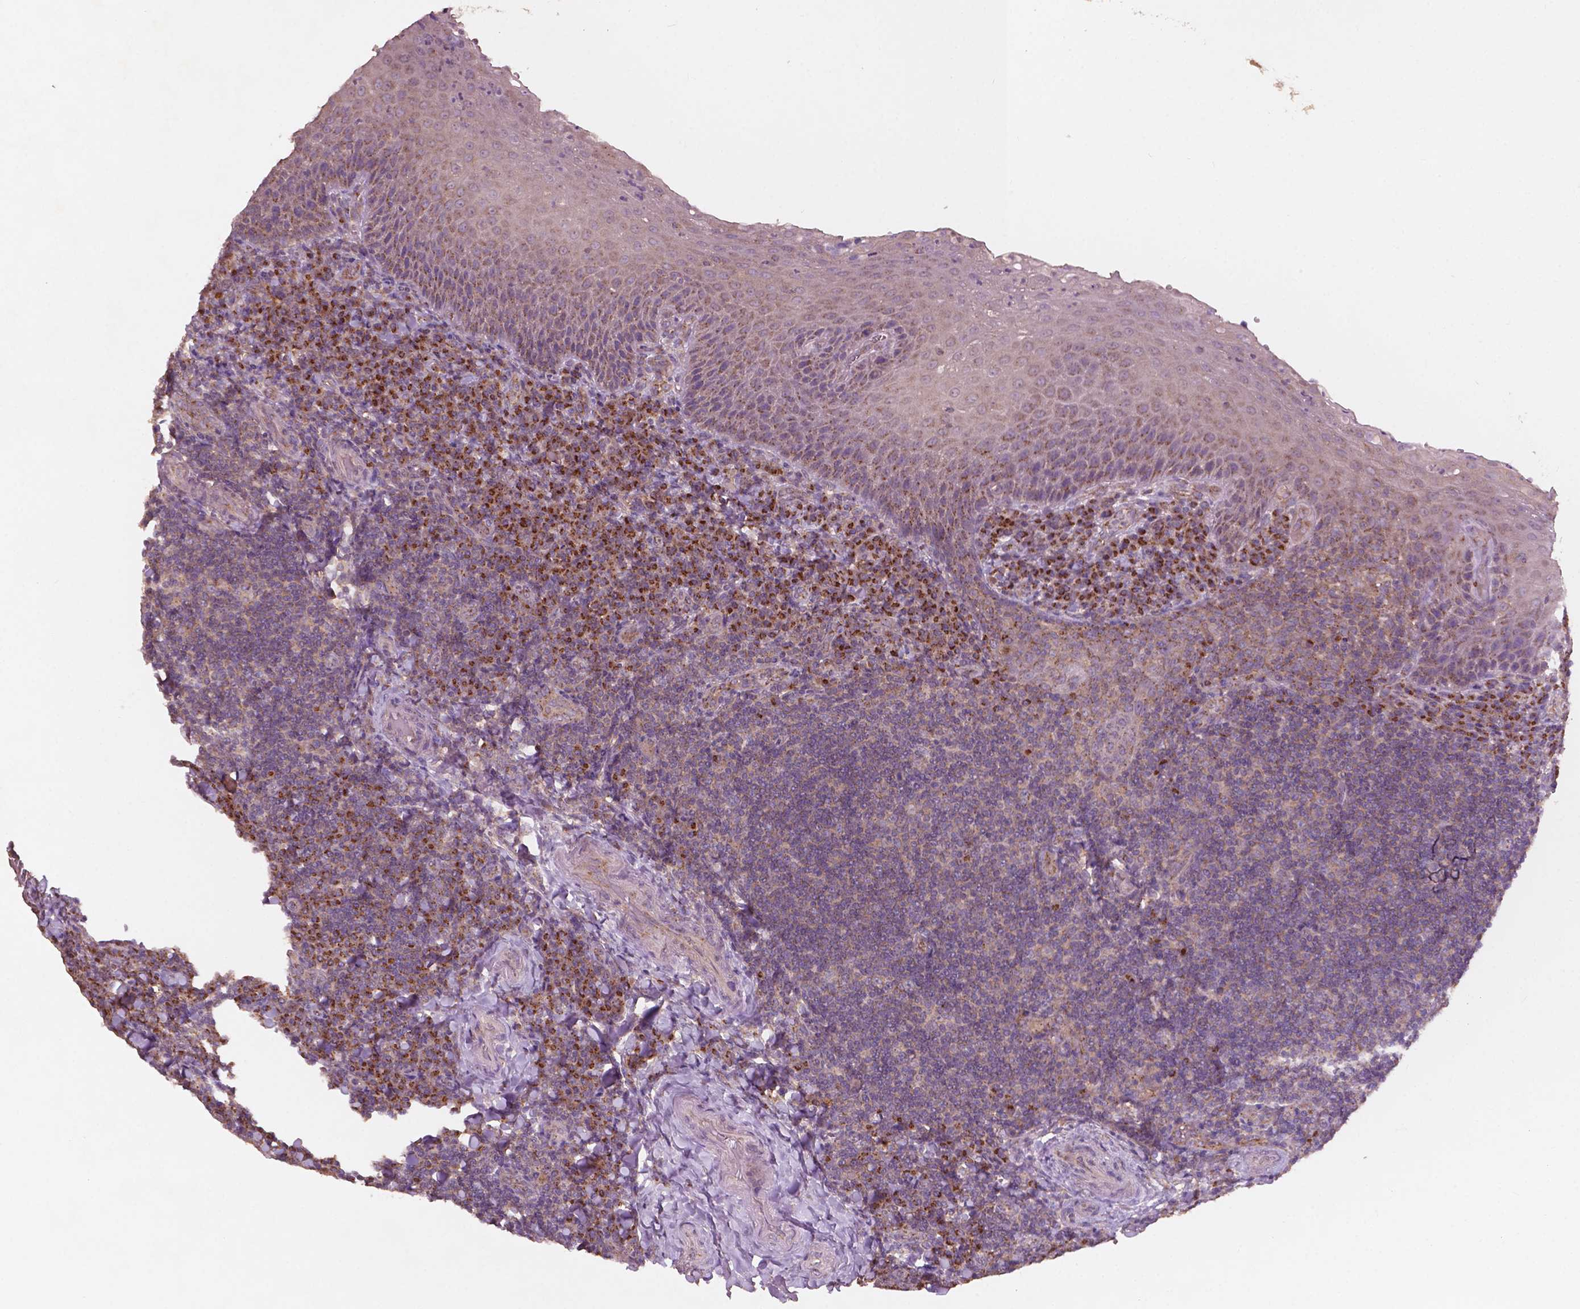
{"staining": {"intensity": "moderate", "quantity": "25%-75%", "location": "cytoplasmic/membranous"}, "tissue": "tonsil", "cell_type": "Germinal center cells", "image_type": "normal", "snomed": [{"axis": "morphology", "description": "Normal tissue, NOS"}, {"axis": "morphology", "description": "Inflammation, NOS"}, {"axis": "topography", "description": "Tonsil"}], "caption": "A high-resolution photomicrograph shows immunohistochemistry (IHC) staining of normal tonsil, which reveals moderate cytoplasmic/membranous expression in about 25%-75% of germinal center cells. The protein is shown in brown color, while the nuclei are stained blue.", "gene": "CHPT1", "patient": {"sex": "female", "age": 31}}